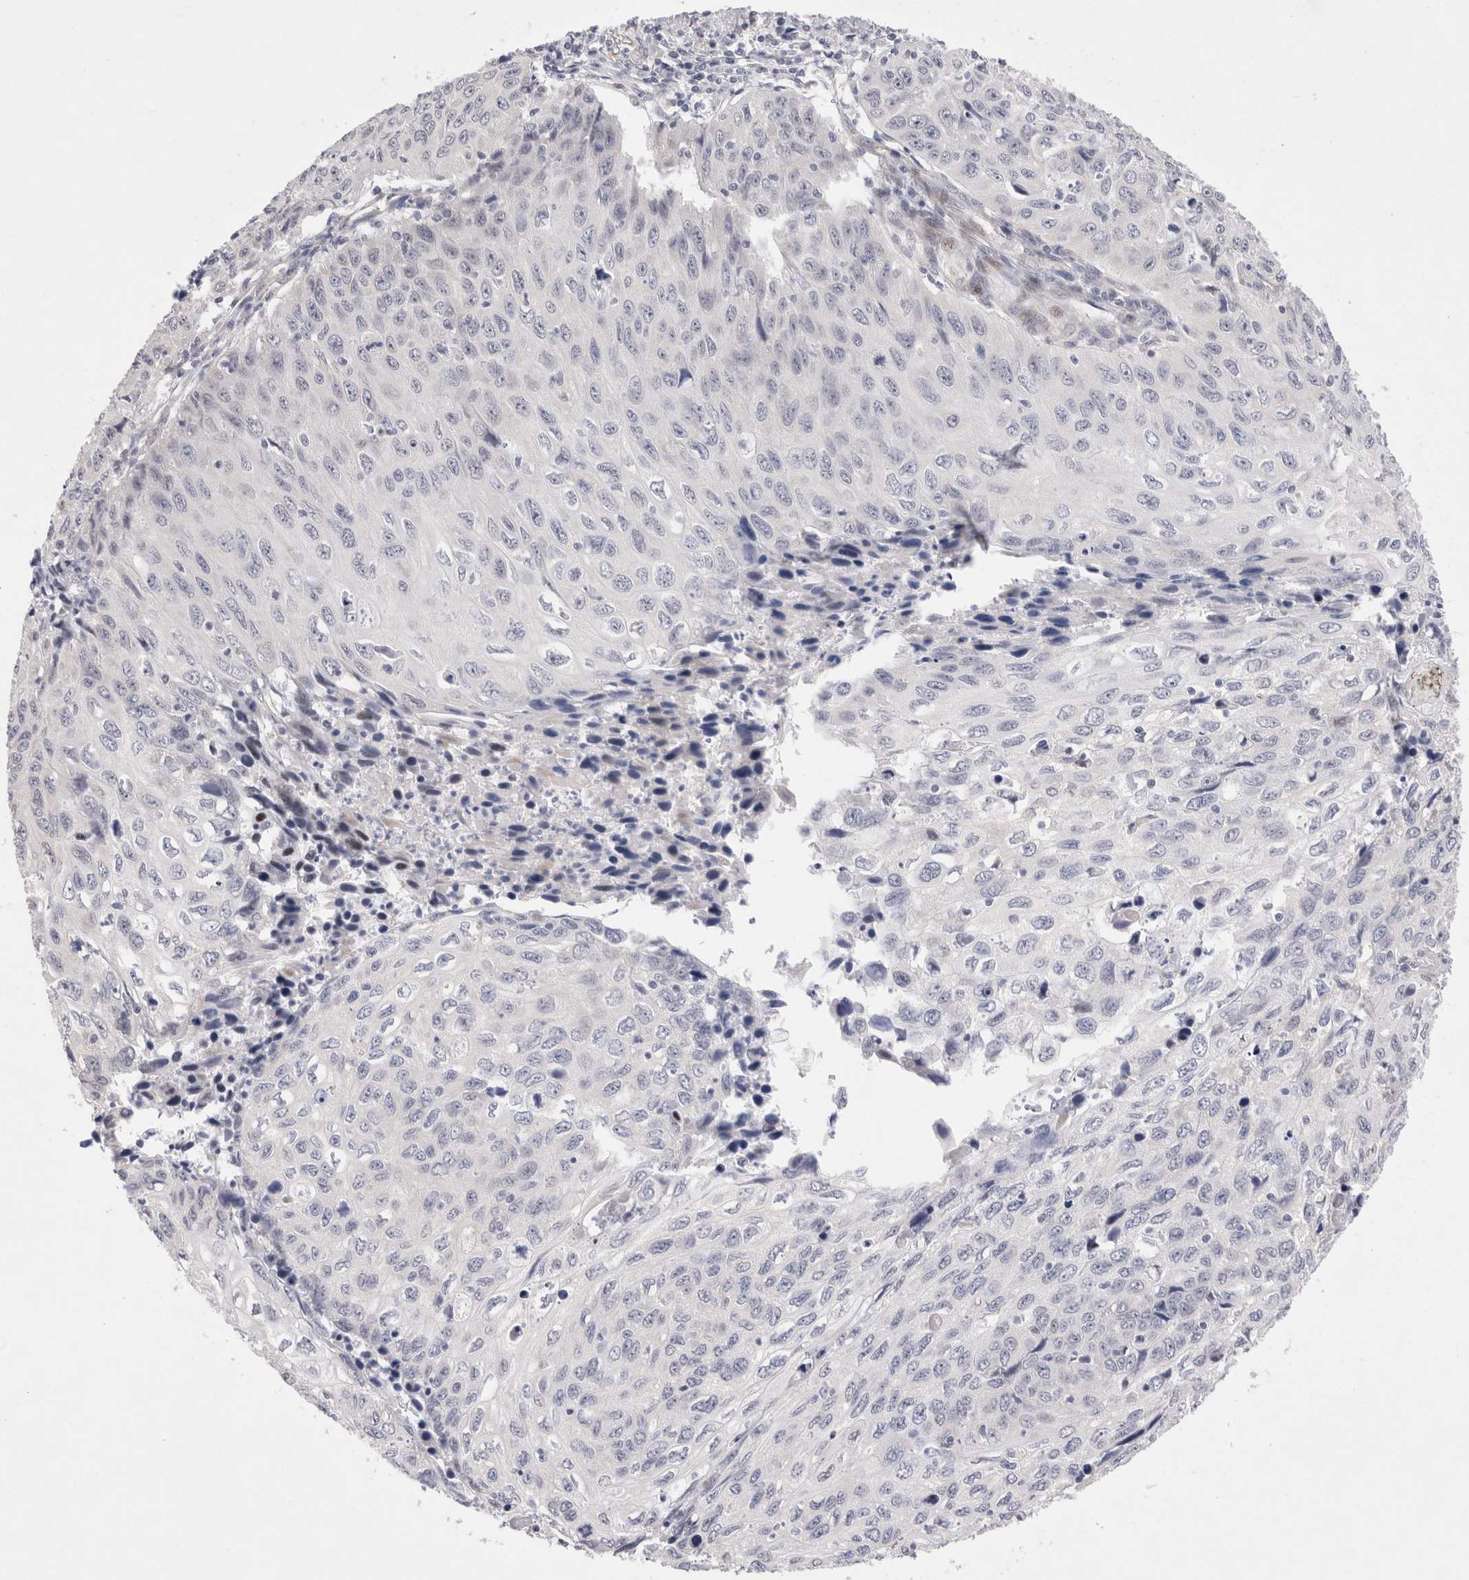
{"staining": {"intensity": "negative", "quantity": "none", "location": "none"}, "tissue": "cervical cancer", "cell_type": "Tumor cells", "image_type": "cancer", "snomed": [{"axis": "morphology", "description": "Squamous cell carcinoma, NOS"}, {"axis": "topography", "description": "Cervix"}], "caption": "Immunohistochemical staining of human cervical cancer (squamous cell carcinoma) reveals no significant positivity in tumor cells. (Brightfield microscopy of DAB (3,3'-diaminobenzidine) immunohistochemistry (IHC) at high magnification).", "gene": "GIMAP6", "patient": {"sex": "female", "age": 53}}